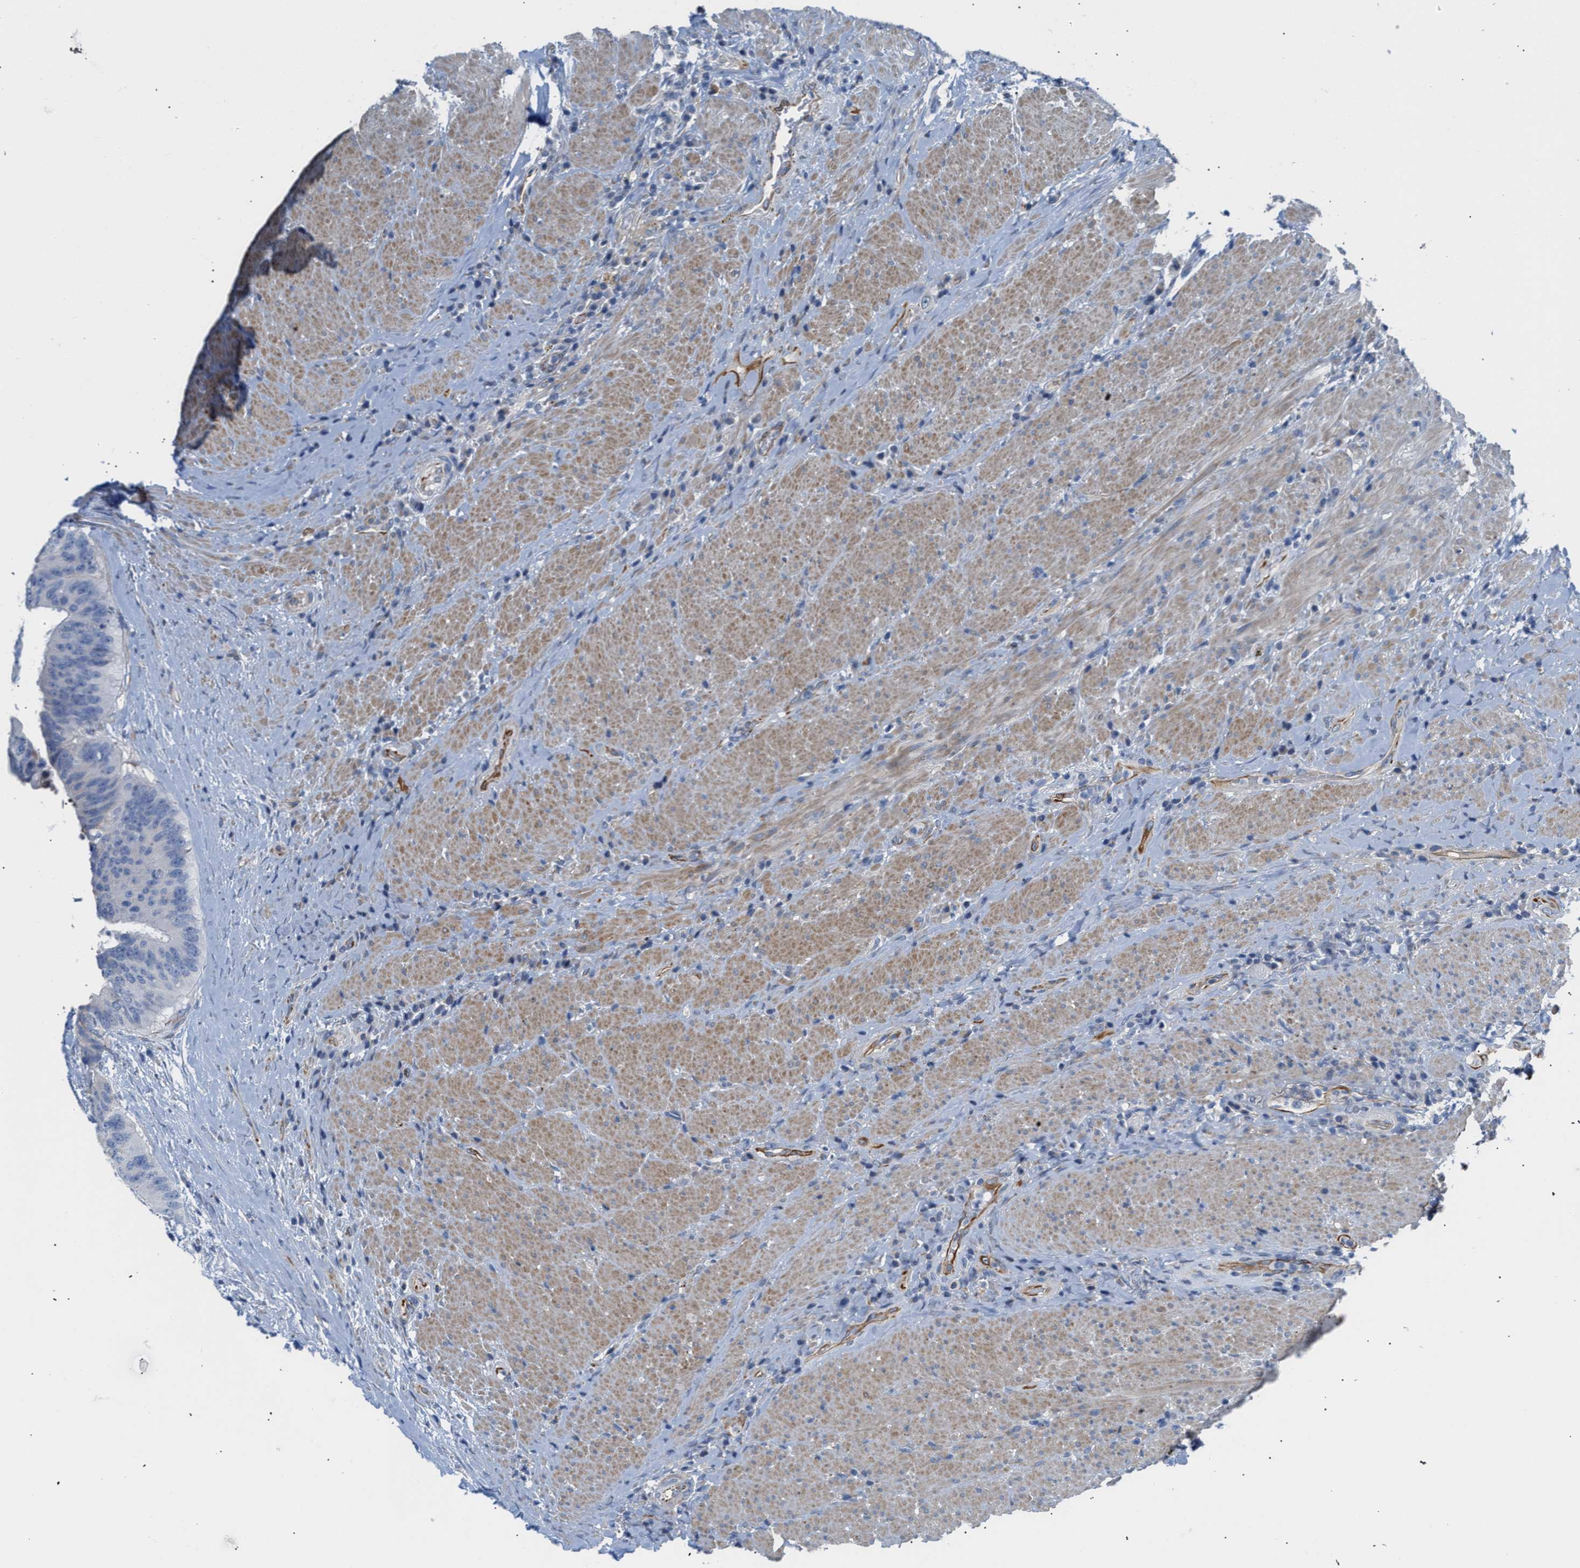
{"staining": {"intensity": "negative", "quantity": "none", "location": "none"}, "tissue": "colorectal cancer", "cell_type": "Tumor cells", "image_type": "cancer", "snomed": [{"axis": "morphology", "description": "Adenocarcinoma, NOS"}, {"axis": "topography", "description": "Rectum"}], "caption": "A photomicrograph of human adenocarcinoma (colorectal) is negative for staining in tumor cells. (Brightfield microscopy of DAB (3,3'-diaminobenzidine) immunohistochemistry (IHC) at high magnification).", "gene": "TFPI", "patient": {"sex": "male", "age": 72}}